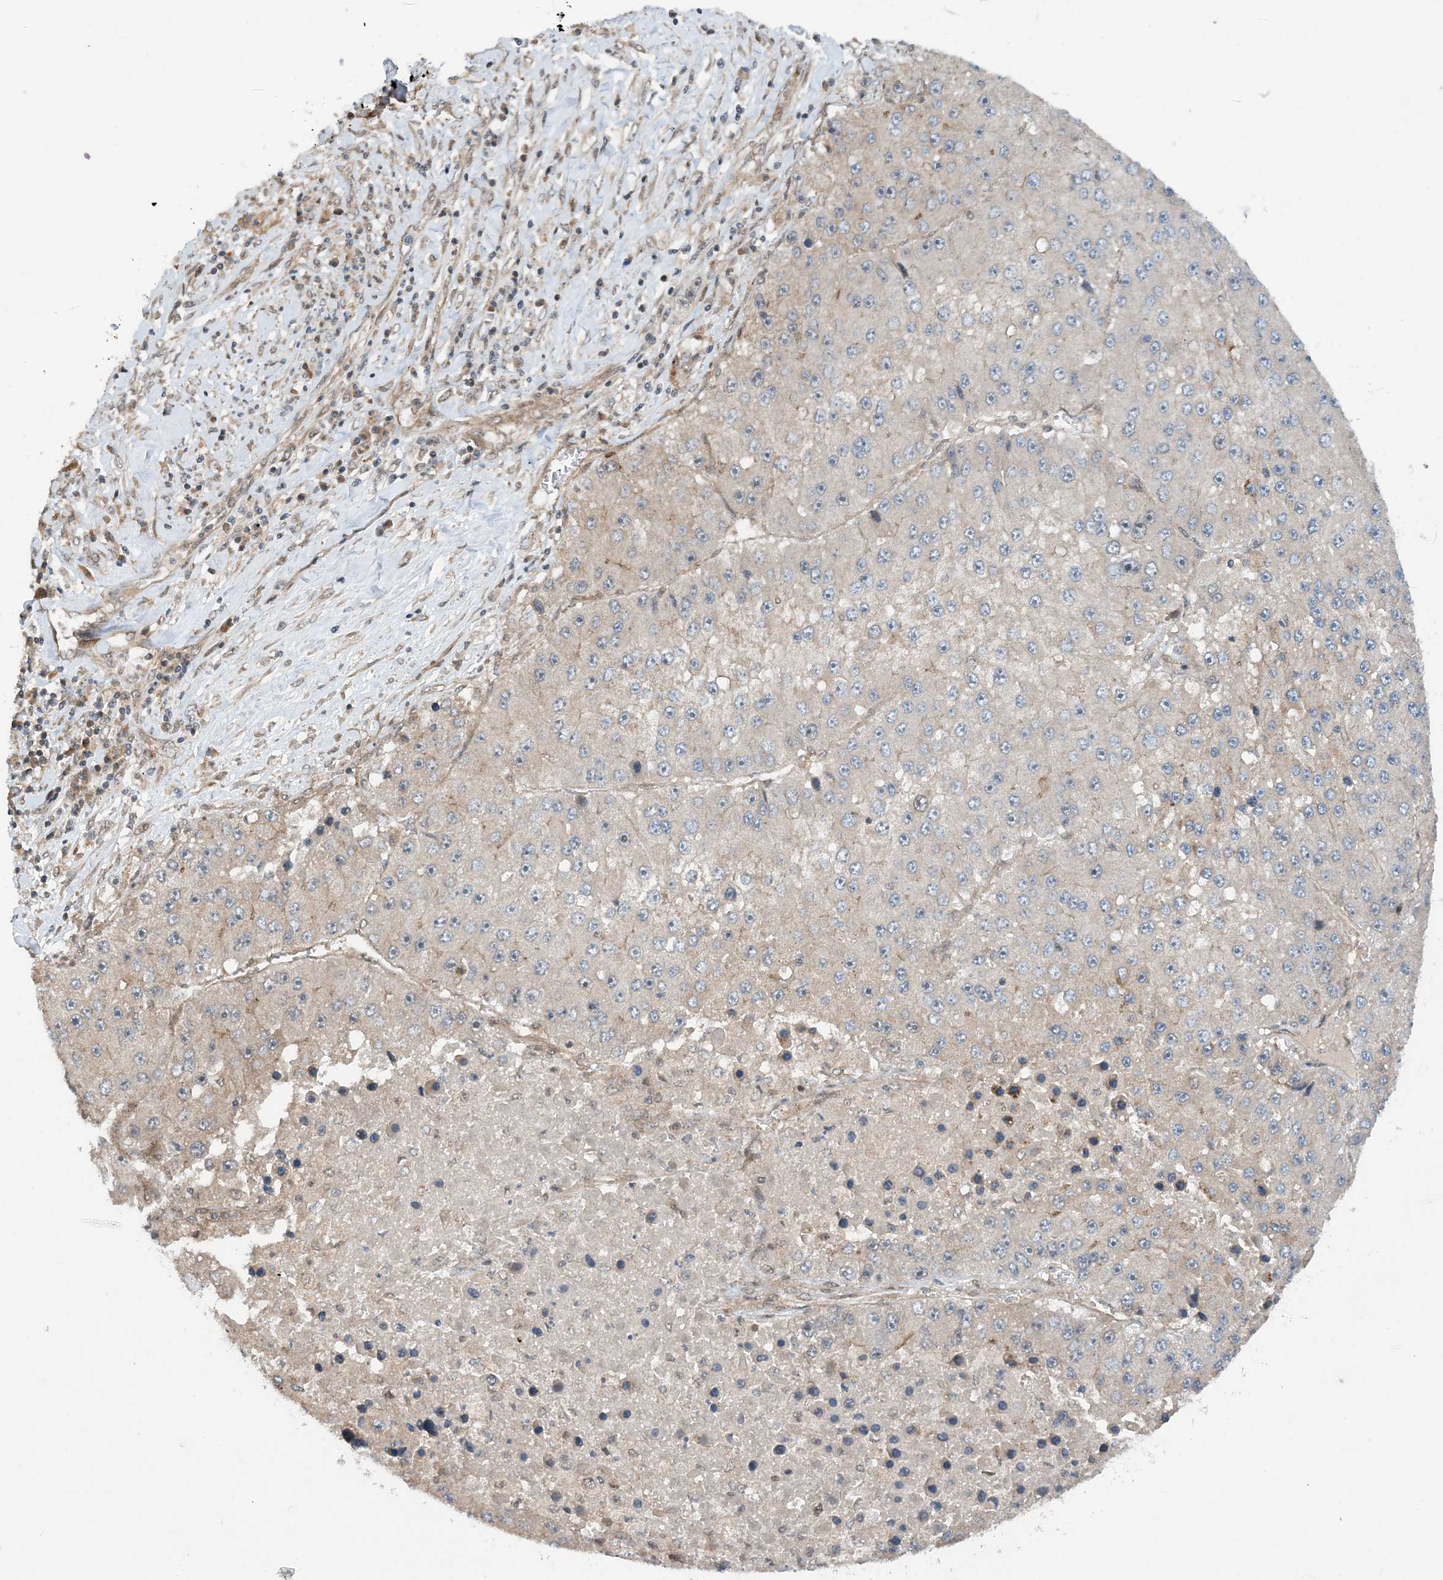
{"staining": {"intensity": "negative", "quantity": "none", "location": "none"}, "tissue": "liver cancer", "cell_type": "Tumor cells", "image_type": "cancer", "snomed": [{"axis": "morphology", "description": "Carcinoma, Hepatocellular, NOS"}, {"axis": "topography", "description": "Liver"}], "caption": "Human liver hepatocellular carcinoma stained for a protein using immunohistochemistry reveals no positivity in tumor cells.", "gene": "HEMK1", "patient": {"sex": "female", "age": 73}}